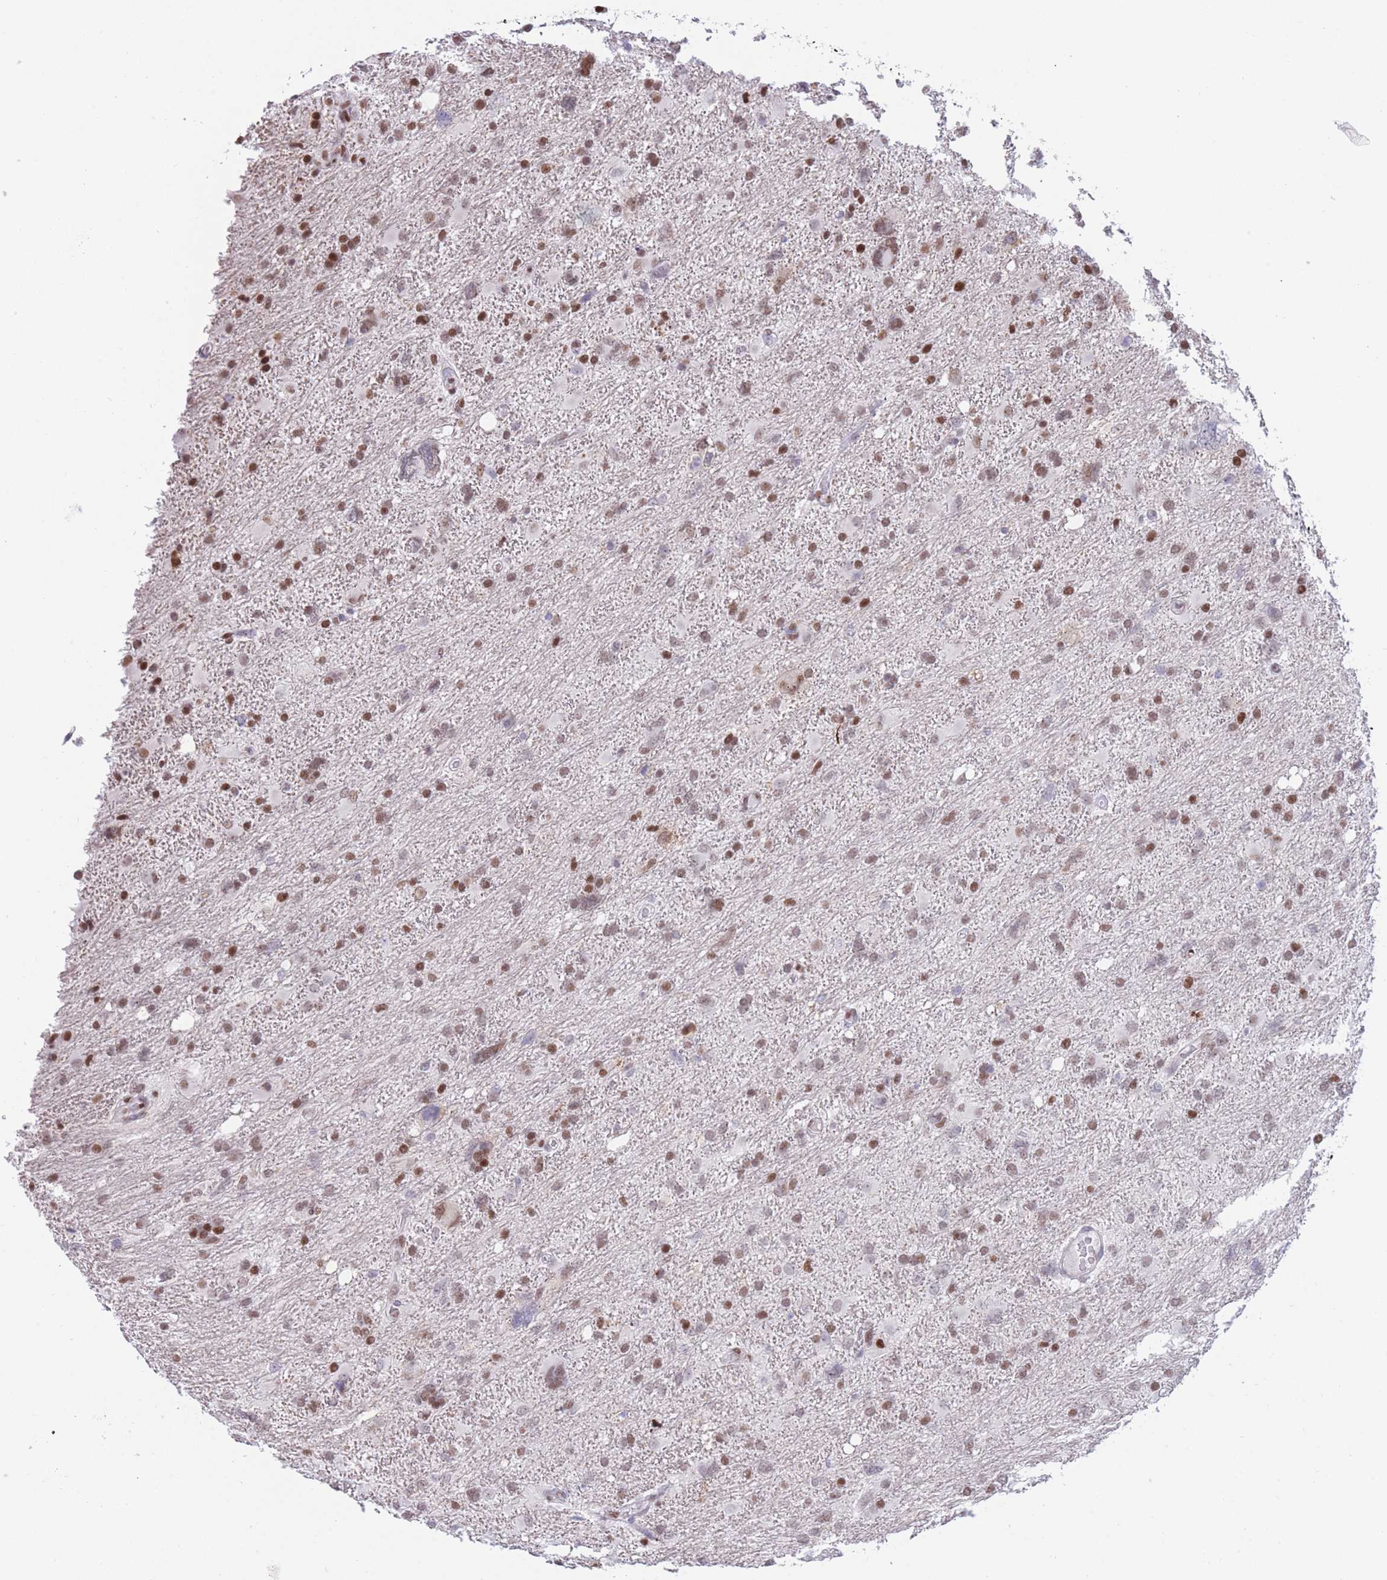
{"staining": {"intensity": "moderate", "quantity": ">75%", "location": "nuclear"}, "tissue": "glioma", "cell_type": "Tumor cells", "image_type": "cancer", "snomed": [{"axis": "morphology", "description": "Glioma, malignant, High grade"}, {"axis": "topography", "description": "Brain"}], "caption": "Immunohistochemical staining of malignant high-grade glioma exhibits medium levels of moderate nuclear protein positivity in approximately >75% of tumor cells. (Brightfield microscopy of DAB IHC at high magnification).", "gene": "DNAJC3", "patient": {"sex": "male", "age": 61}}